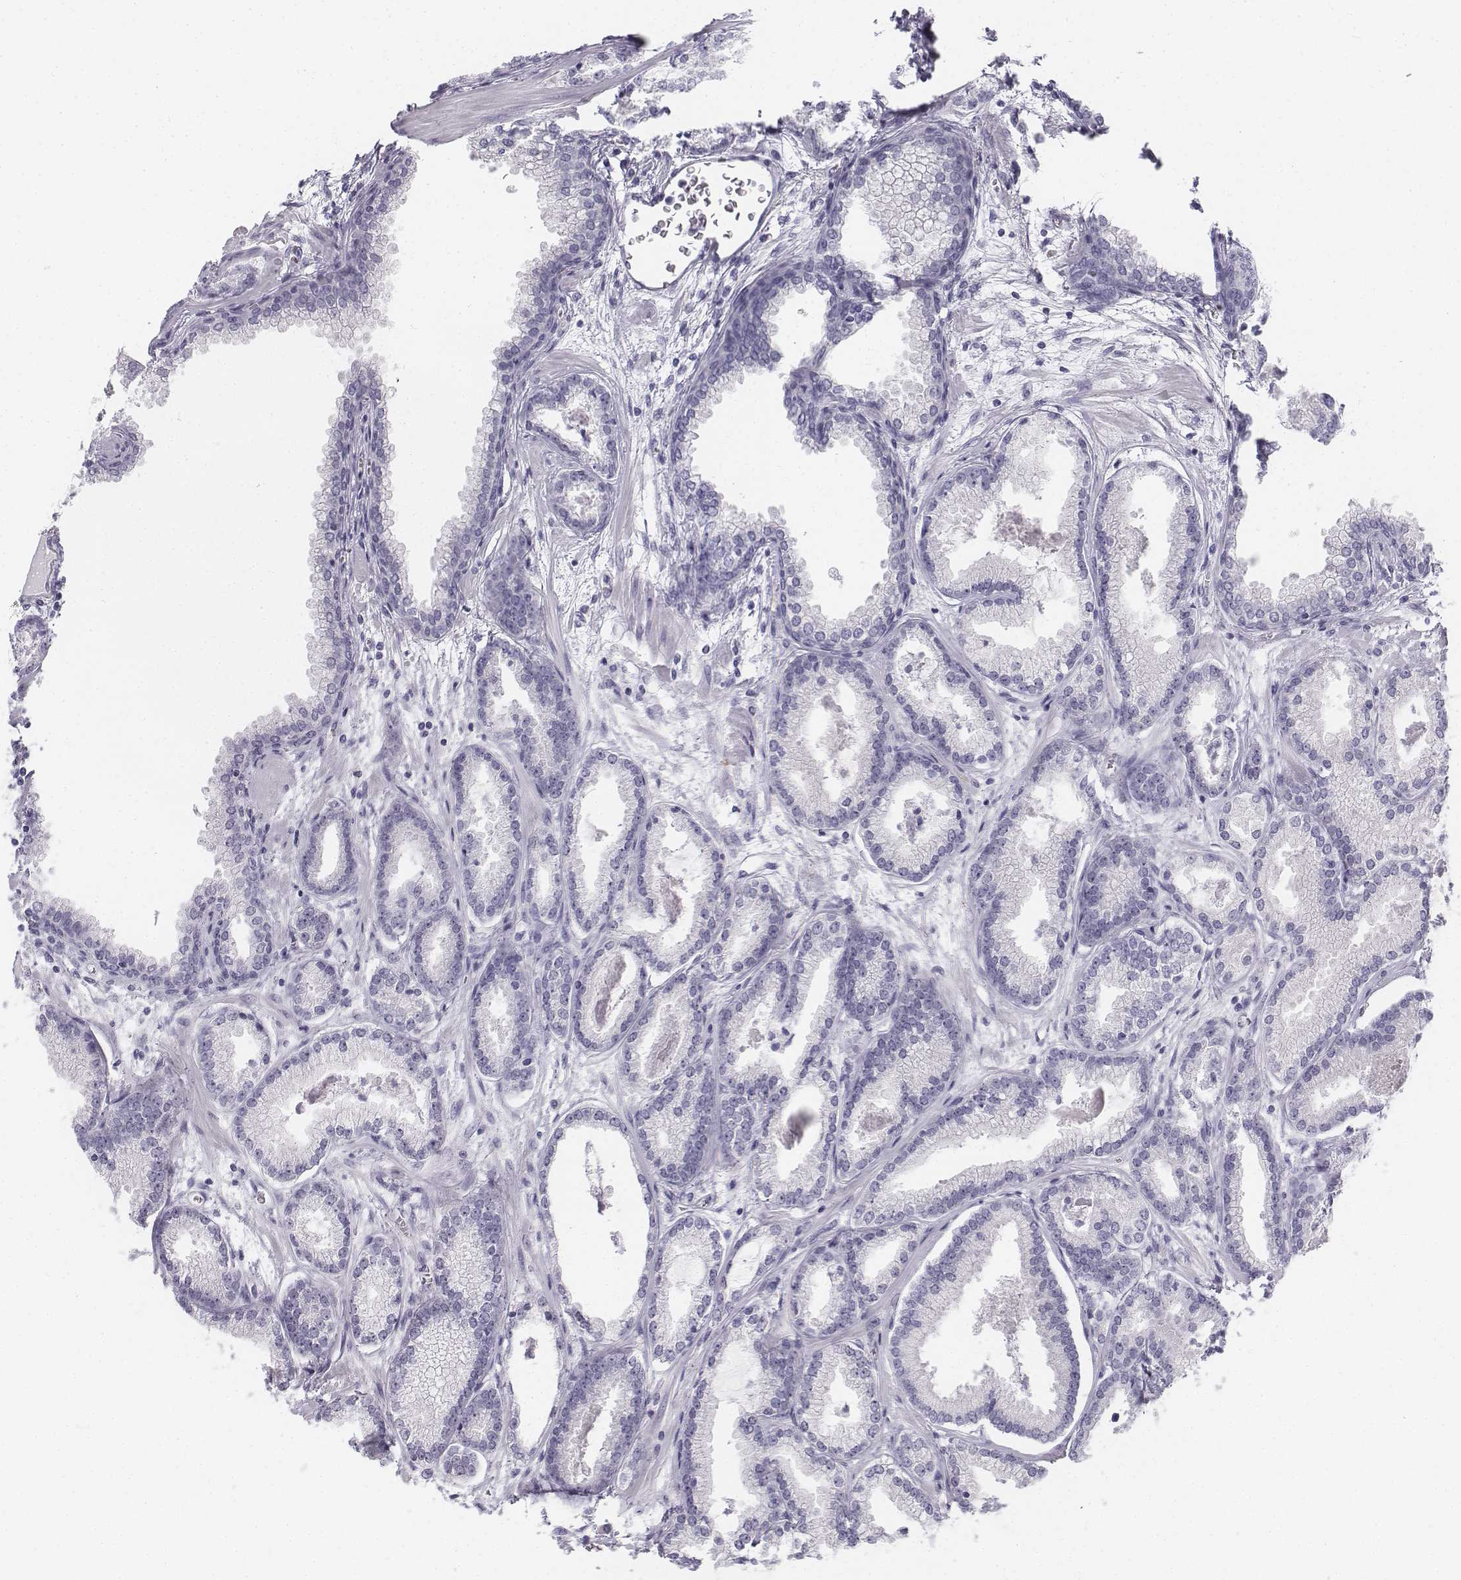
{"staining": {"intensity": "negative", "quantity": "none", "location": "none"}, "tissue": "prostate cancer", "cell_type": "Tumor cells", "image_type": "cancer", "snomed": [{"axis": "morphology", "description": "Adenocarcinoma, Low grade"}, {"axis": "topography", "description": "Prostate"}], "caption": "Immunohistochemistry image of prostate low-grade adenocarcinoma stained for a protein (brown), which exhibits no positivity in tumor cells.", "gene": "TH", "patient": {"sex": "male", "age": 68}}